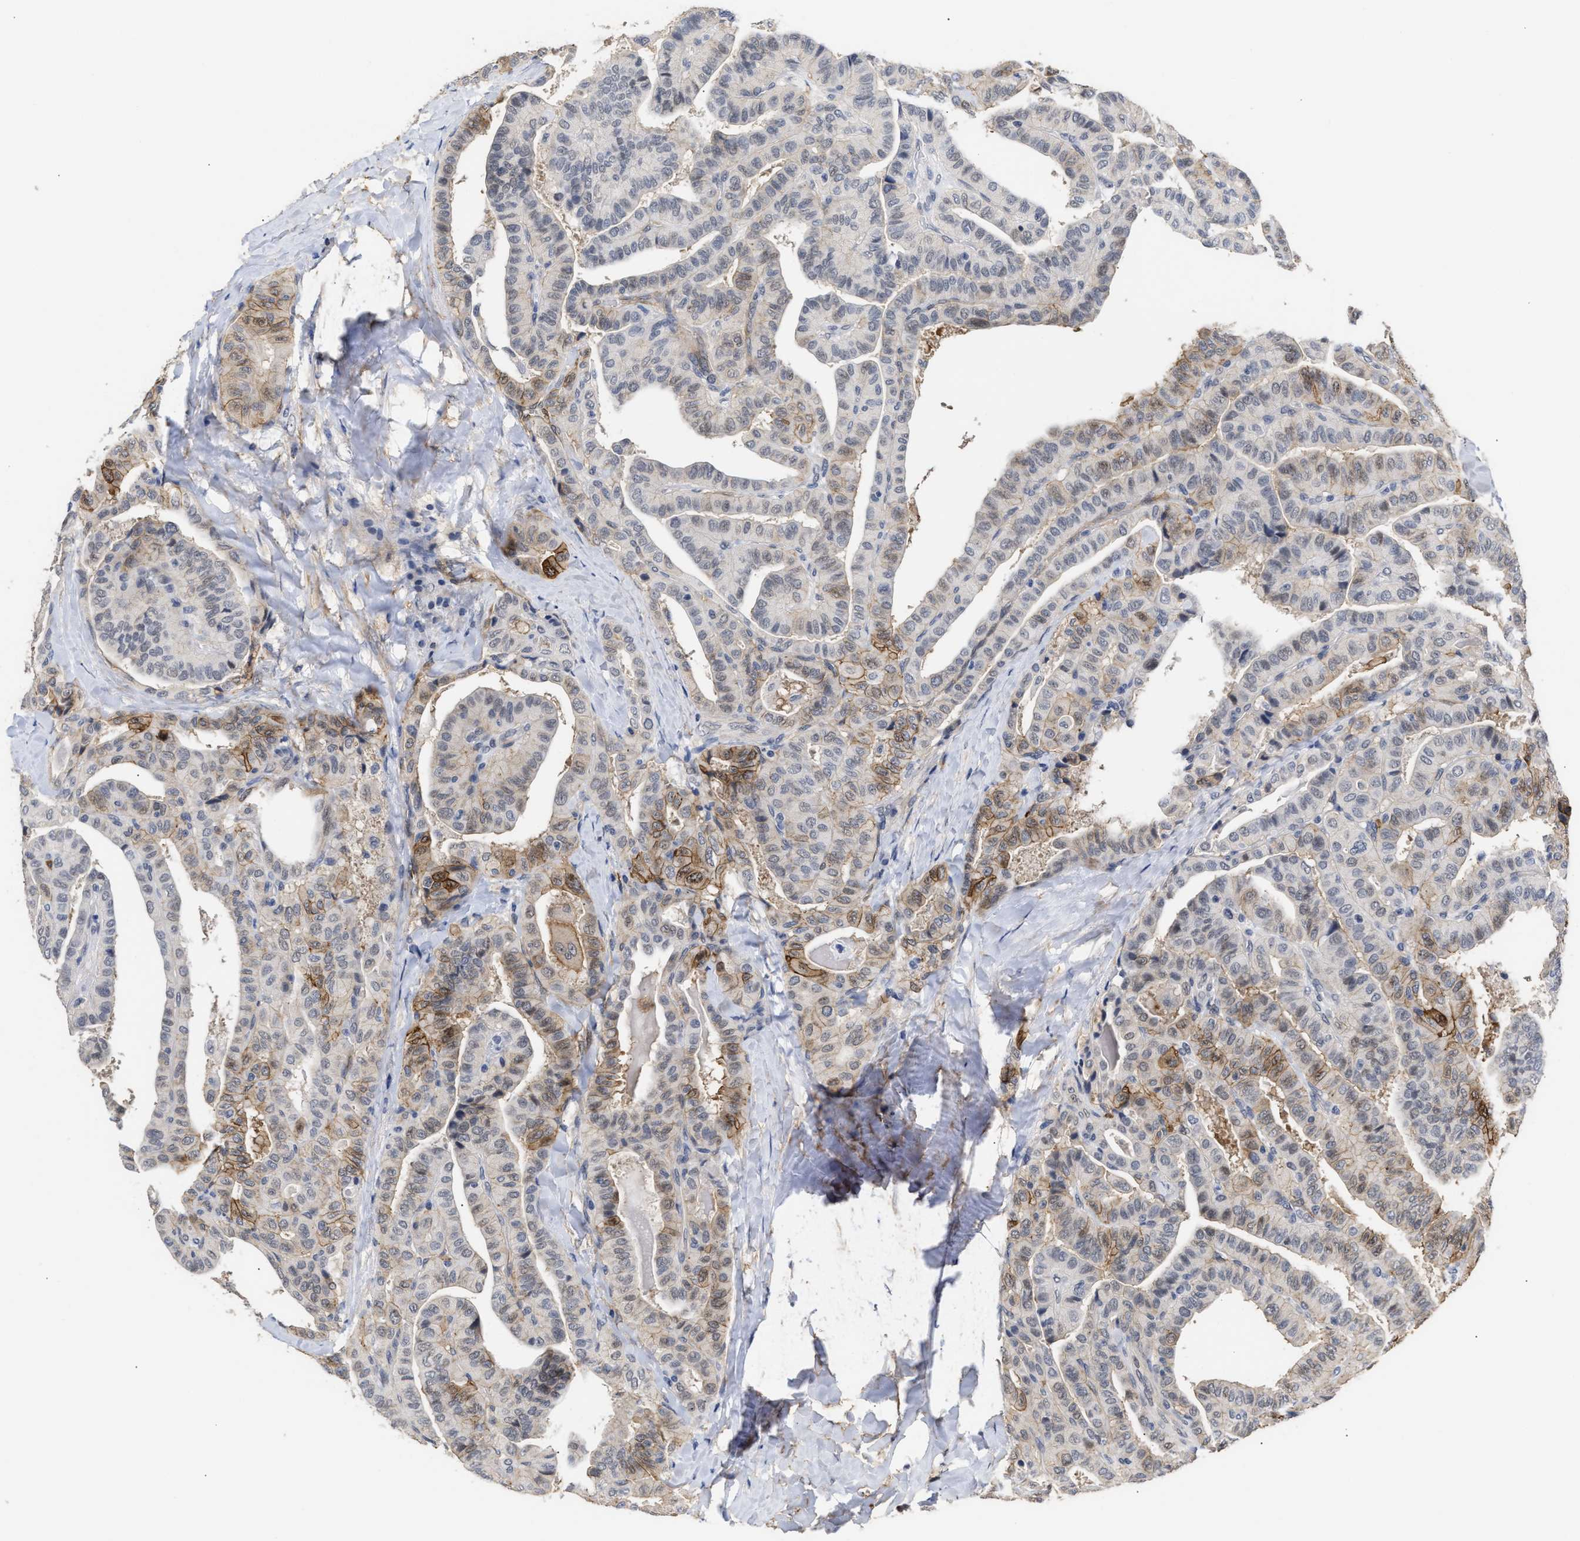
{"staining": {"intensity": "moderate", "quantity": "<25%", "location": "cytoplasmic/membranous"}, "tissue": "thyroid cancer", "cell_type": "Tumor cells", "image_type": "cancer", "snomed": [{"axis": "morphology", "description": "Papillary adenocarcinoma, NOS"}, {"axis": "topography", "description": "Thyroid gland"}], "caption": "Tumor cells exhibit low levels of moderate cytoplasmic/membranous expression in about <25% of cells in thyroid papillary adenocarcinoma.", "gene": "AHNAK2", "patient": {"sex": "male", "age": 77}}